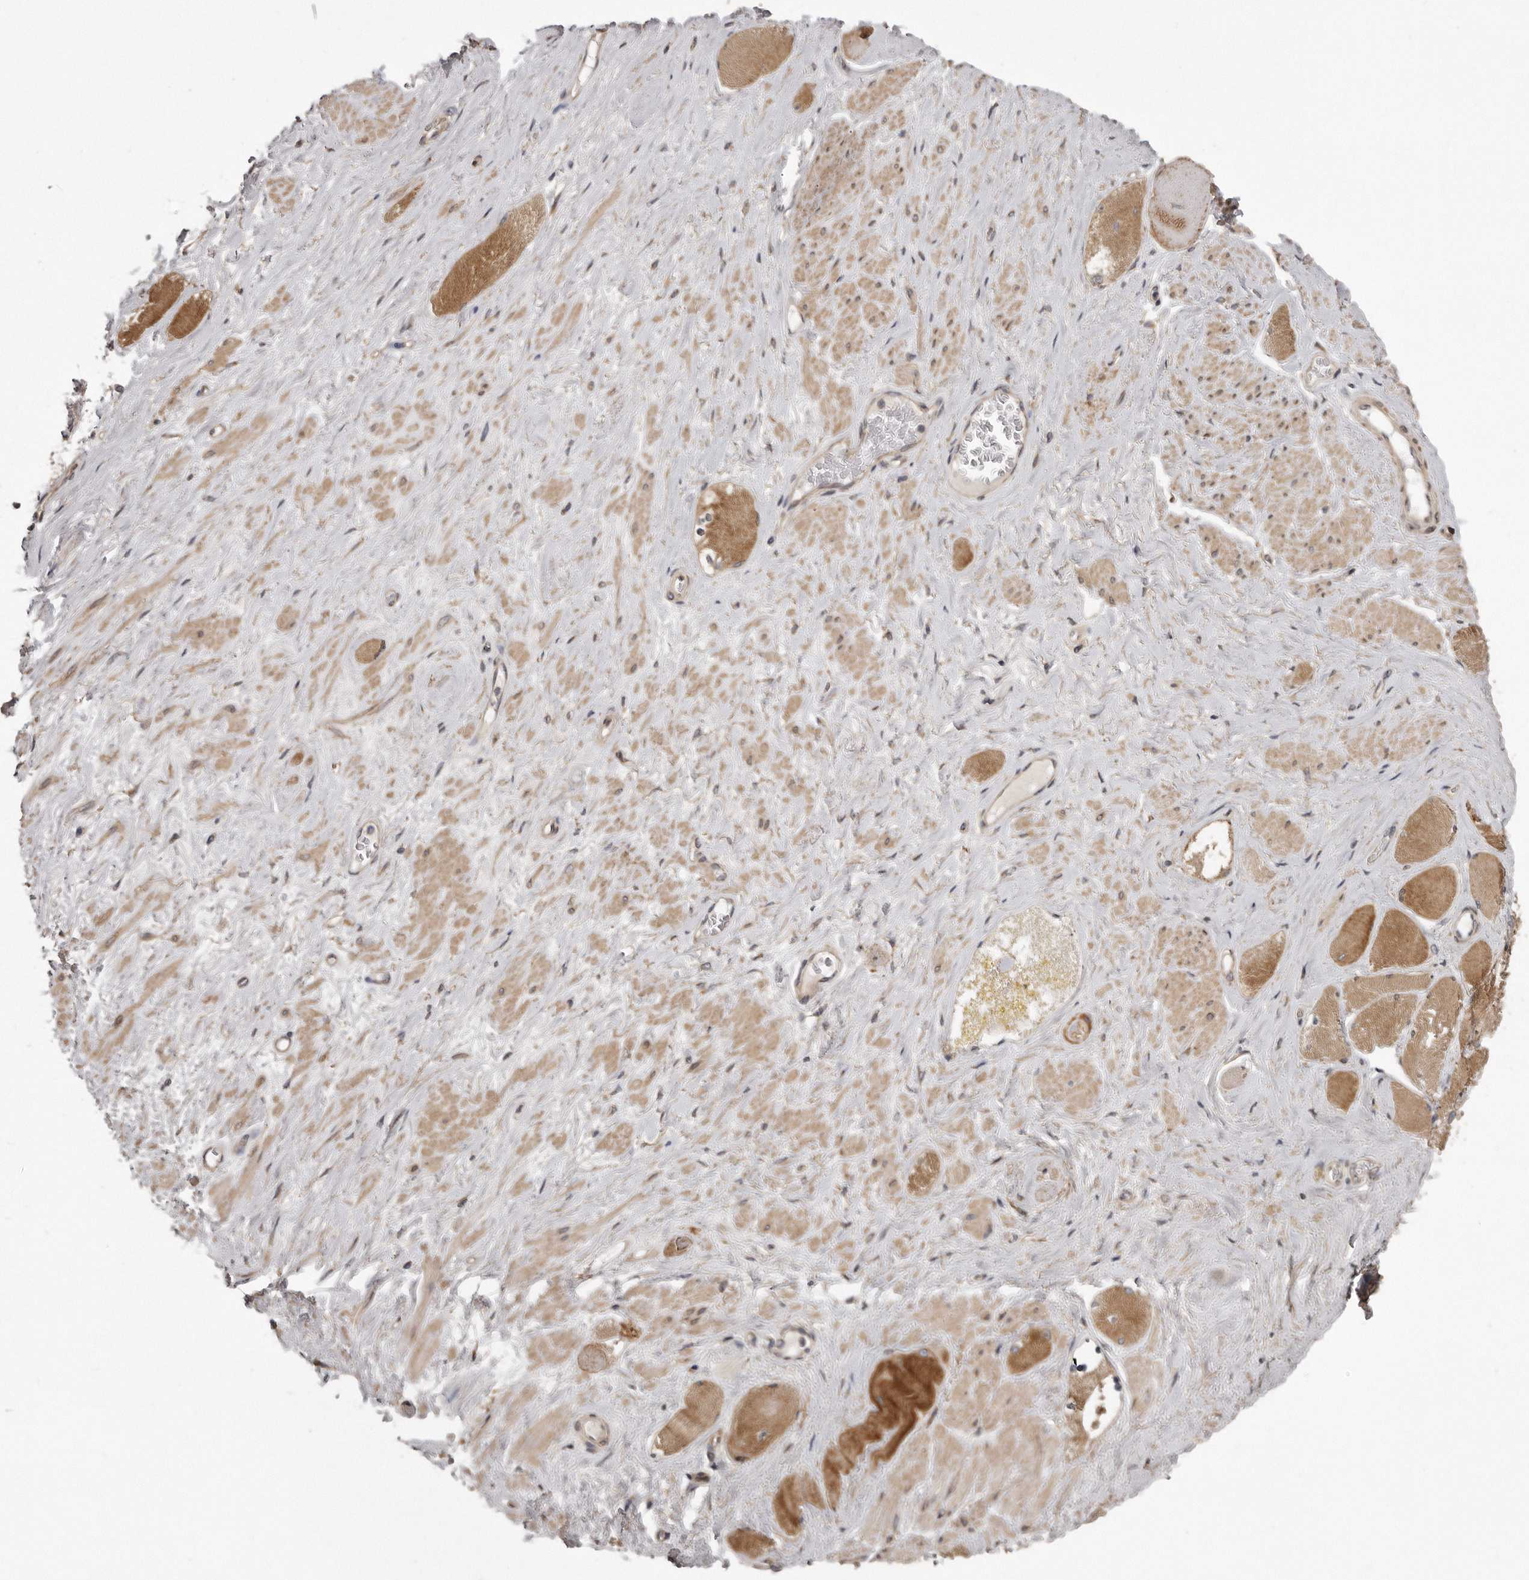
{"staining": {"intensity": "moderate", "quantity": ">75%", "location": "cytoplasmic/membranous"}, "tissue": "adipose tissue", "cell_type": "Adipocytes", "image_type": "normal", "snomed": [{"axis": "morphology", "description": "Normal tissue, NOS"}, {"axis": "morphology", "description": "Adenocarcinoma, Low grade"}, {"axis": "topography", "description": "Prostate"}, {"axis": "topography", "description": "Peripheral nerve tissue"}], "caption": "IHC (DAB (3,3'-diaminobenzidine)) staining of benign adipose tissue reveals moderate cytoplasmic/membranous protein positivity in about >75% of adipocytes.", "gene": "ARMCX1", "patient": {"sex": "male", "age": 63}}